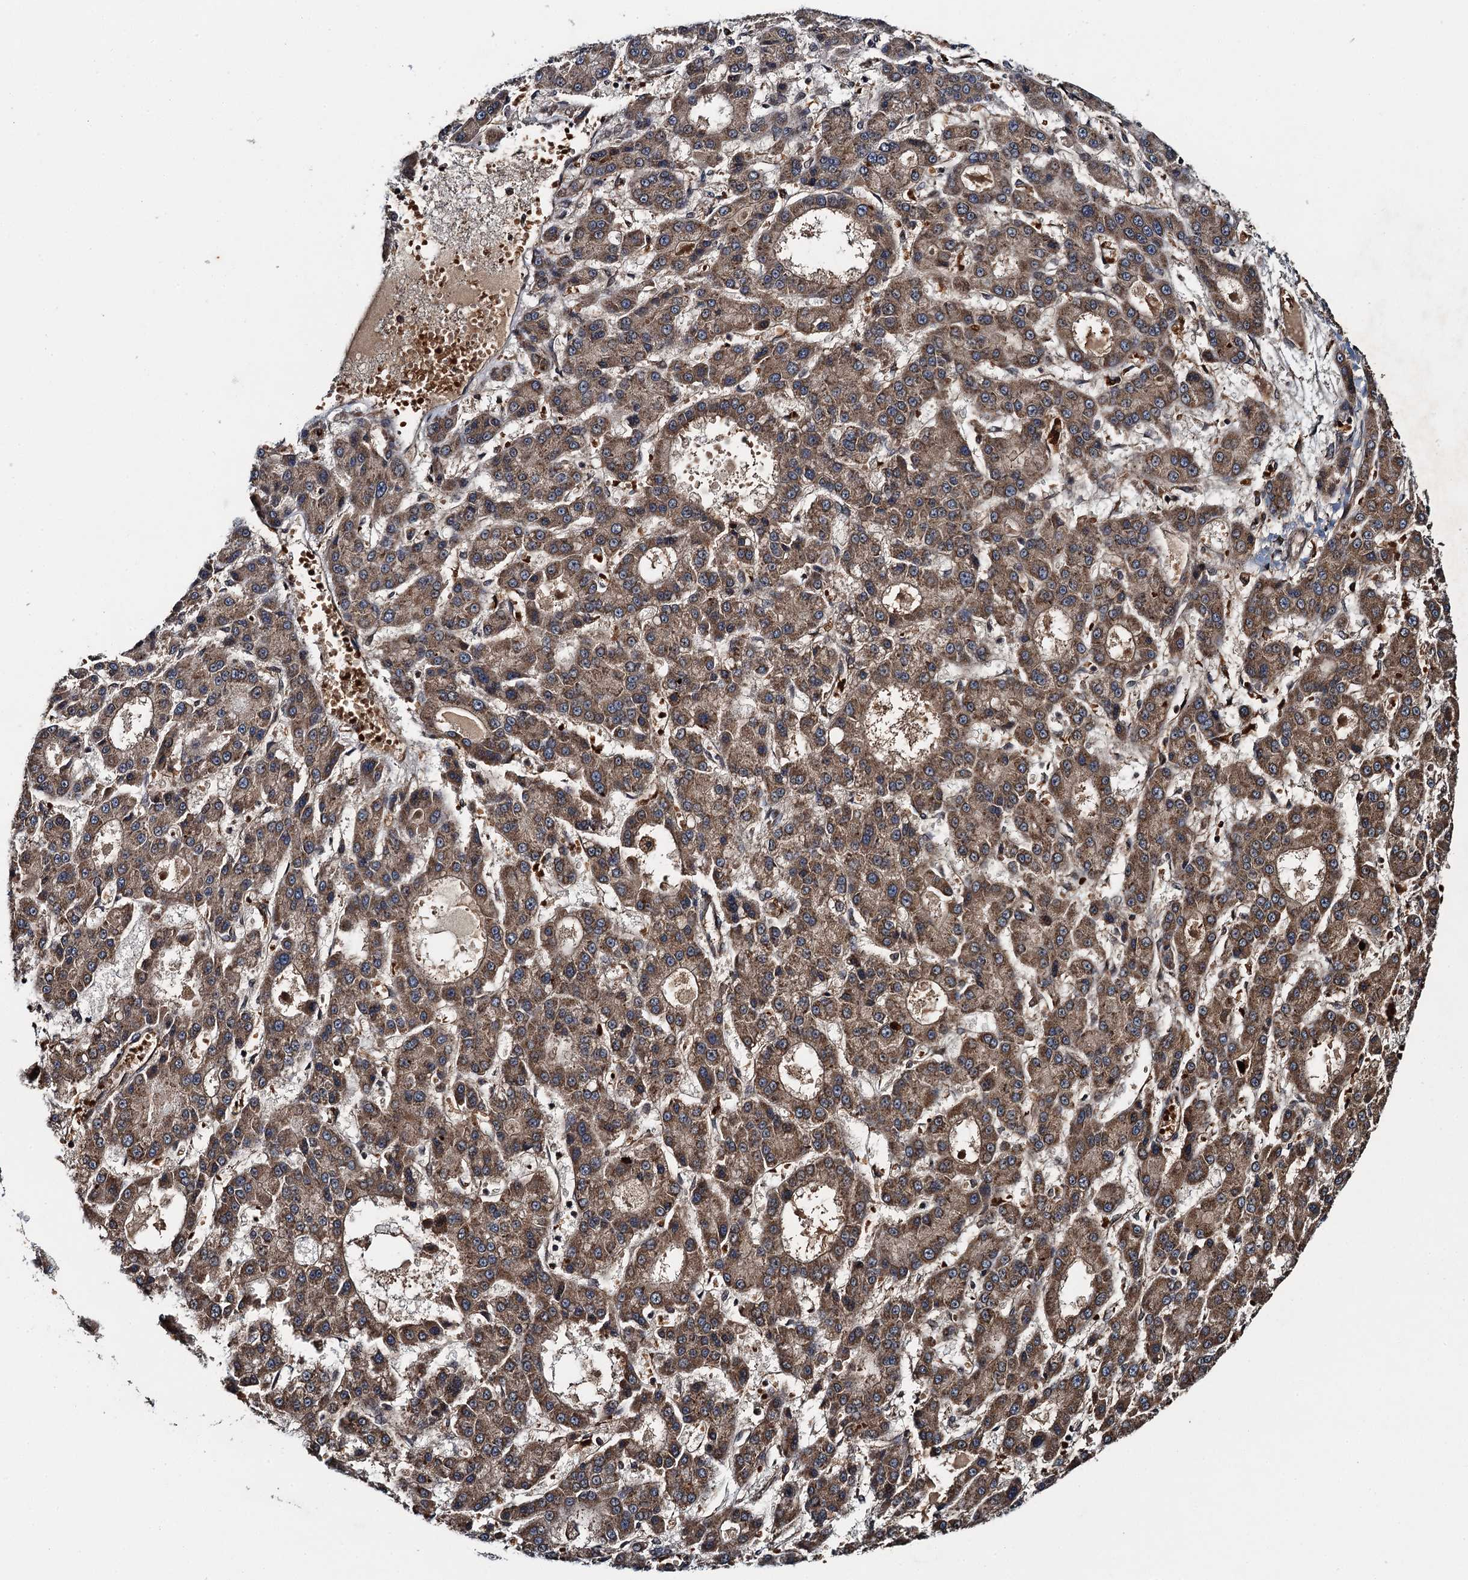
{"staining": {"intensity": "moderate", "quantity": ">75%", "location": "cytoplasmic/membranous"}, "tissue": "liver cancer", "cell_type": "Tumor cells", "image_type": "cancer", "snomed": [{"axis": "morphology", "description": "Carcinoma, Hepatocellular, NOS"}, {"axis": "topography", "description": "Liver"}], "caption": "A medium amount of moderate cytoplasmic/membranous staining is present in about >75% of tumor cells in liver hepatocellular carcinoma tissue.", "gene": "SNX32", "patient": {"sex": "male", "age": 70}}